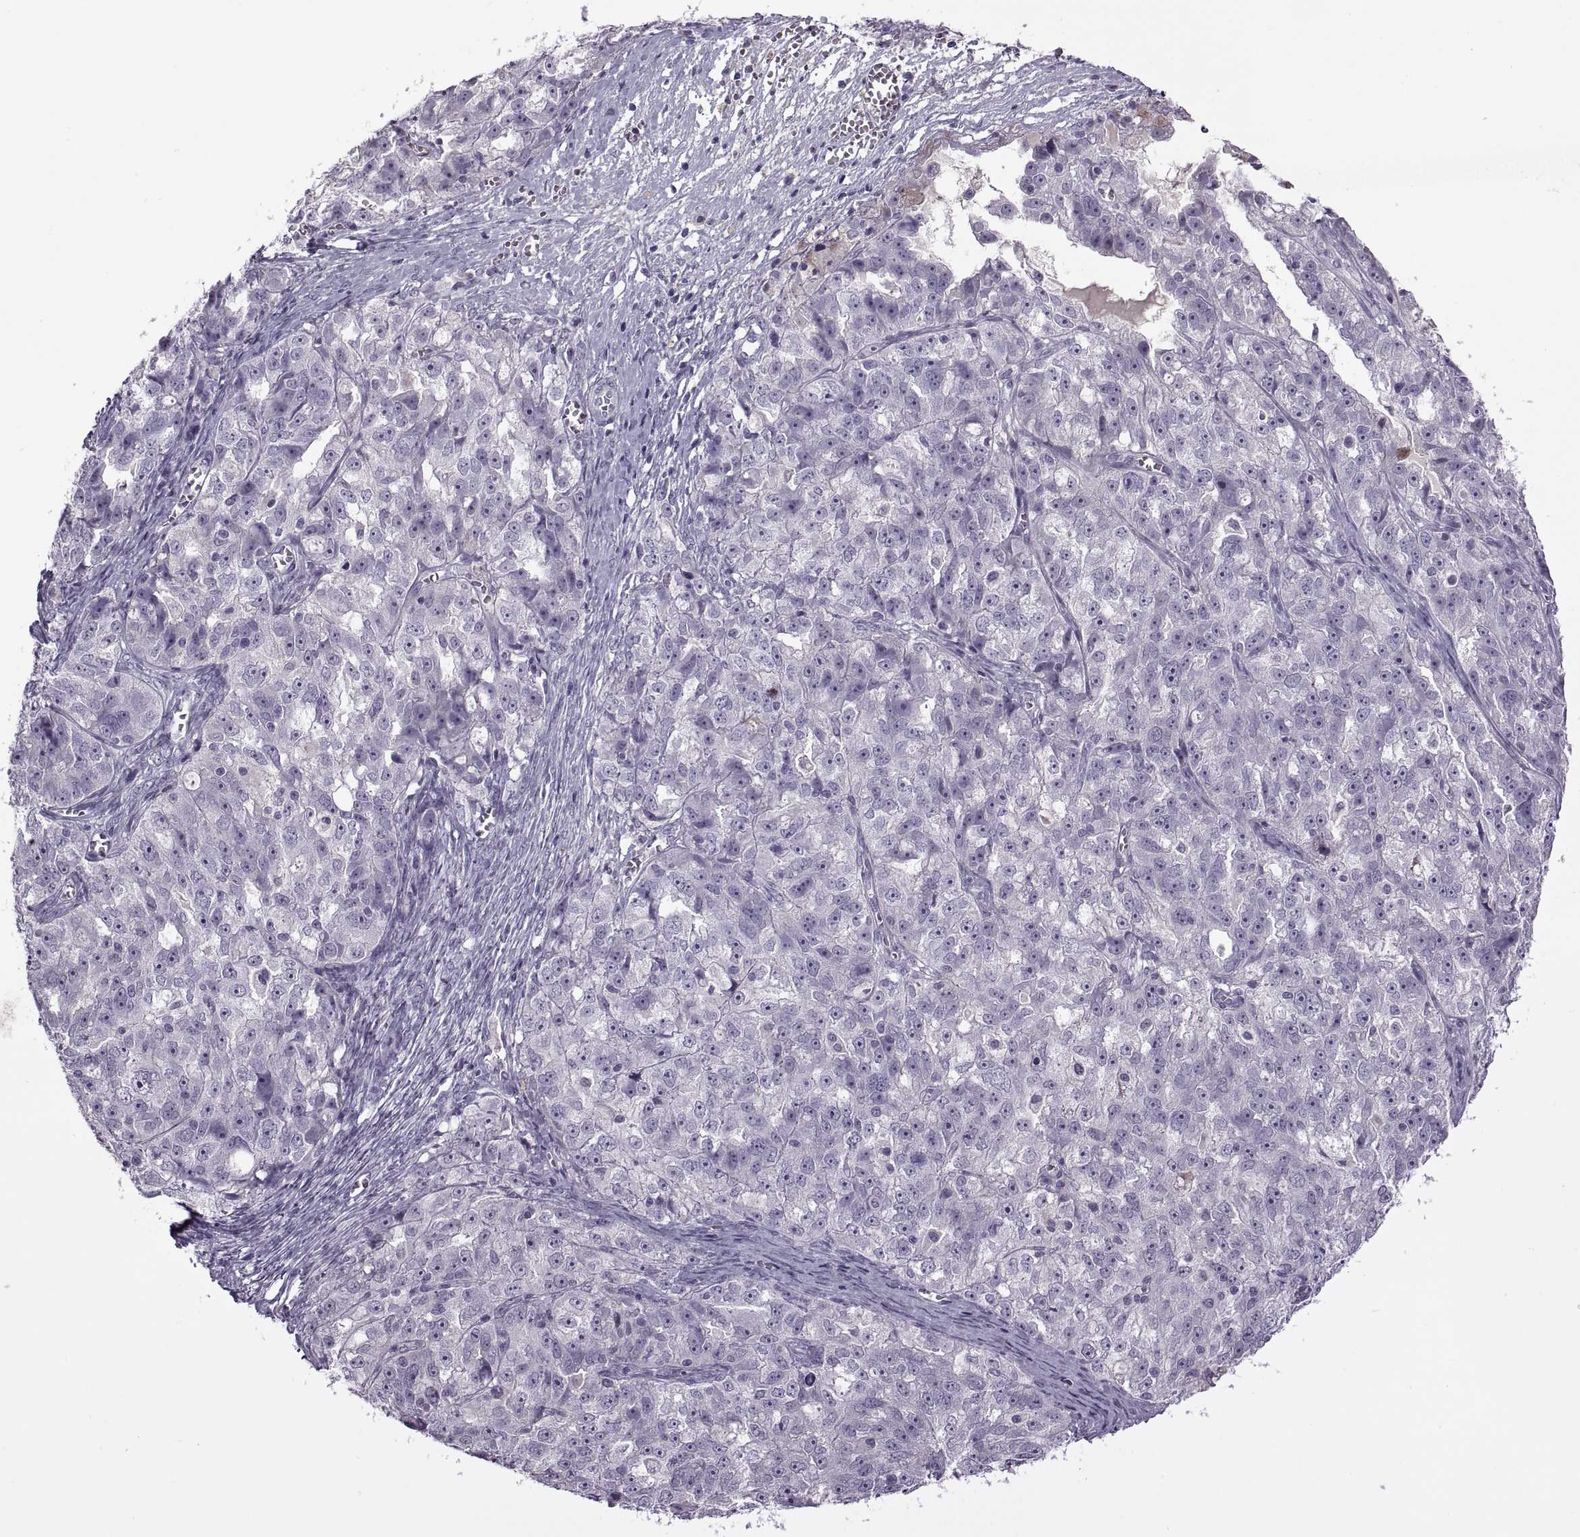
{"staining": {"intensity": "negative", "quantity": "none", "location": "none"}, "tissue": "ovarian cancer", "cell_type": "Tumor cells", "image_type": "cancer", "snomed": [{"axis": "morphology", "description": "Cystadenocarcinoma, serous, NOS"}, {"axis": "topography", "description": "Ovary"}], "caption": "A histopathology image of human ovarian serous cystadenocarcinoma is negative for staining in tumor cells.", "gene": "RSPH6A", "patient": {"sex": "female", "age": 51}}